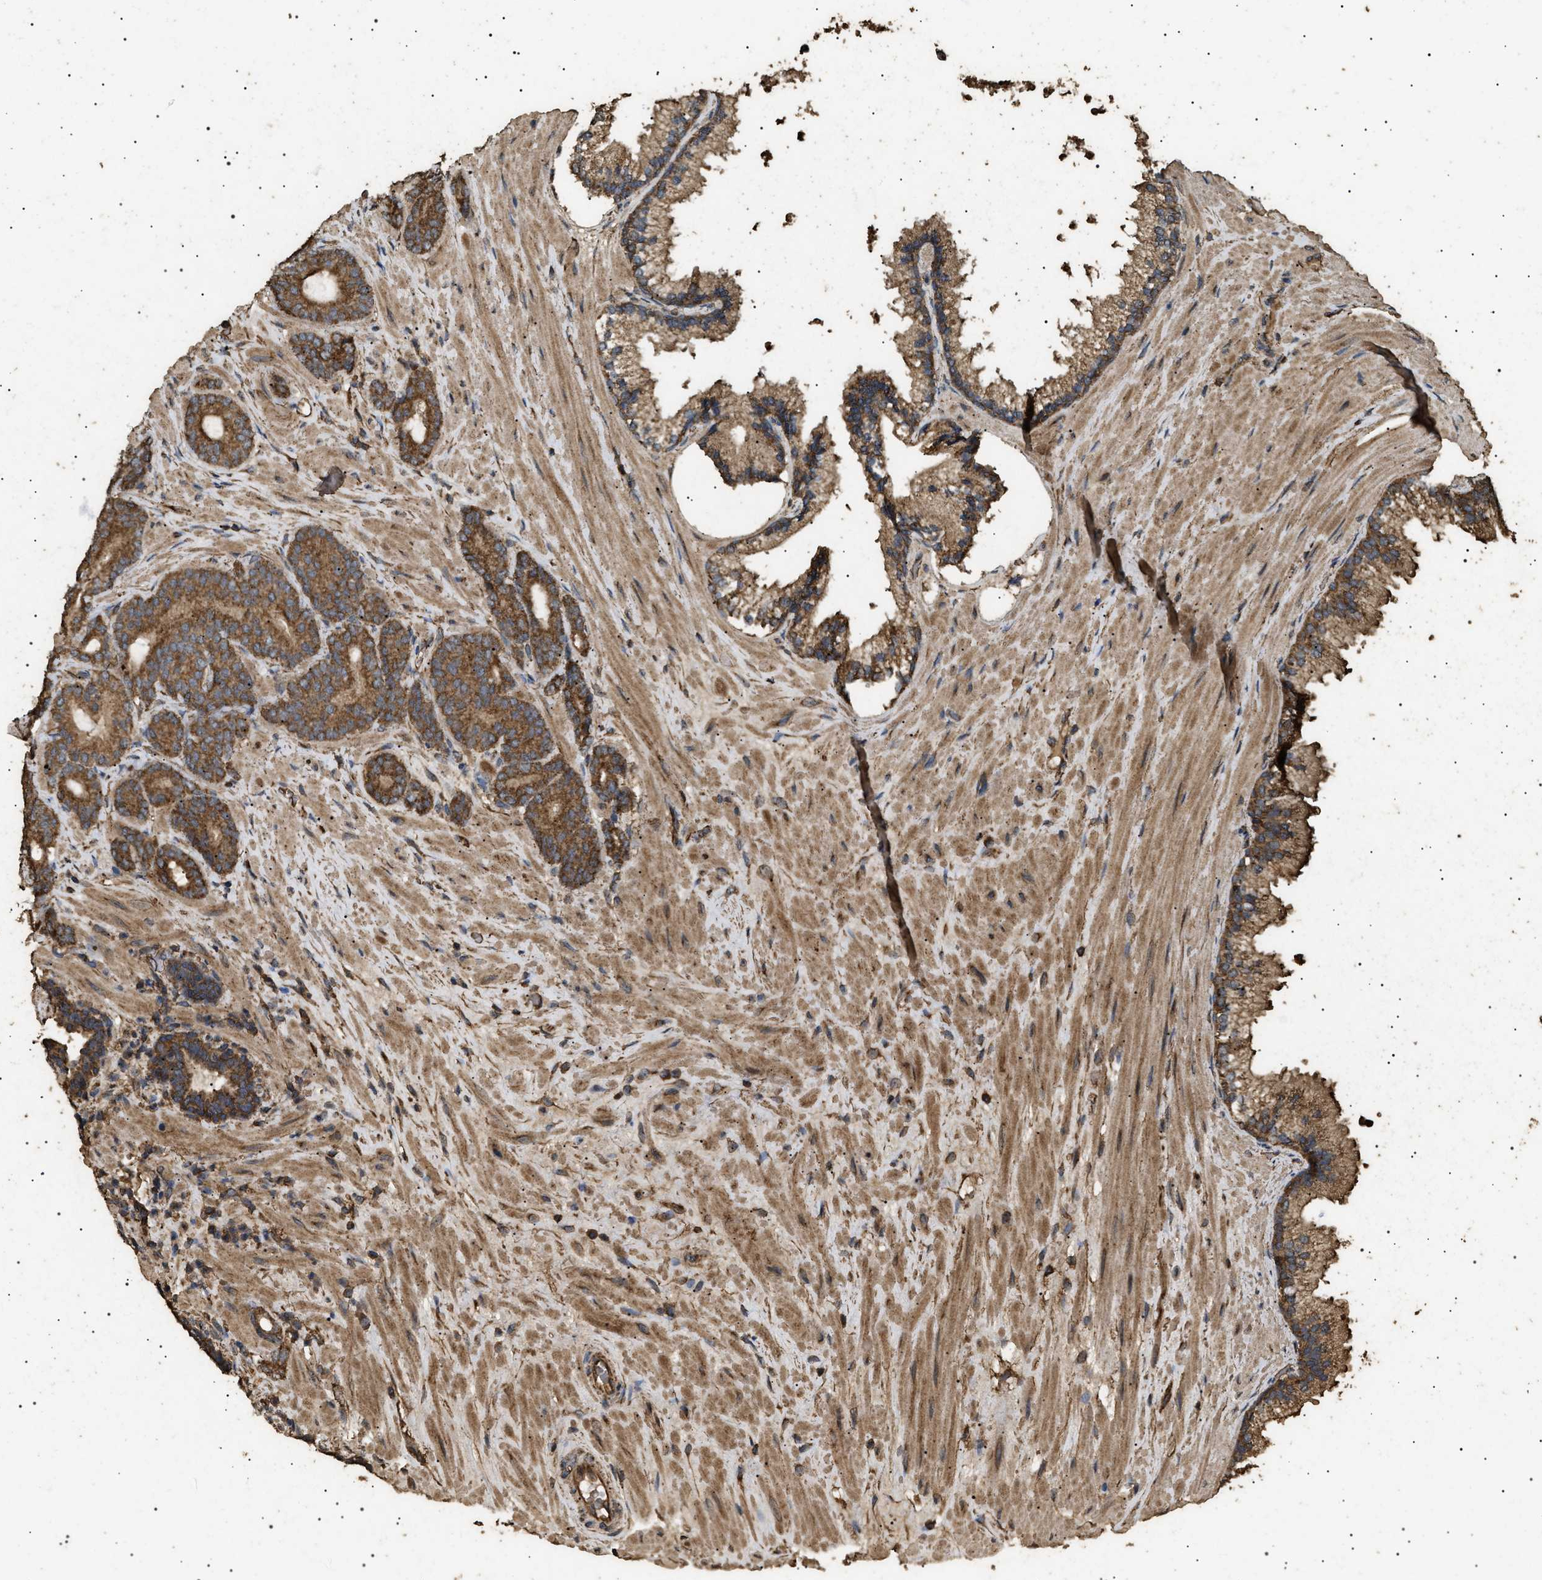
{"staining": {"intensity": "moderate", "quantity": ">75%", "location": "cytoplasmic/membranous"}, "tissue": "prostate cancer", "cell_type": "Tumor cells", "image_type": "cancer", "snomed": [{"axis": "morphology", "description": "Adenocarcinoma, Low grade"}, {"axis": "topography", "description": "Prostate"}], "caption": "A histopathology image of human adenocarcinoma (low-grade) (prostate) stained for a protein exhibits moderate cytoplasmic/membranous brown staining in tumor cells. Ihc stains the protein in brown and the nuclei are stained blue.", "gene": "CYRIA", "patient": {"sex": "male", "age": 63}}